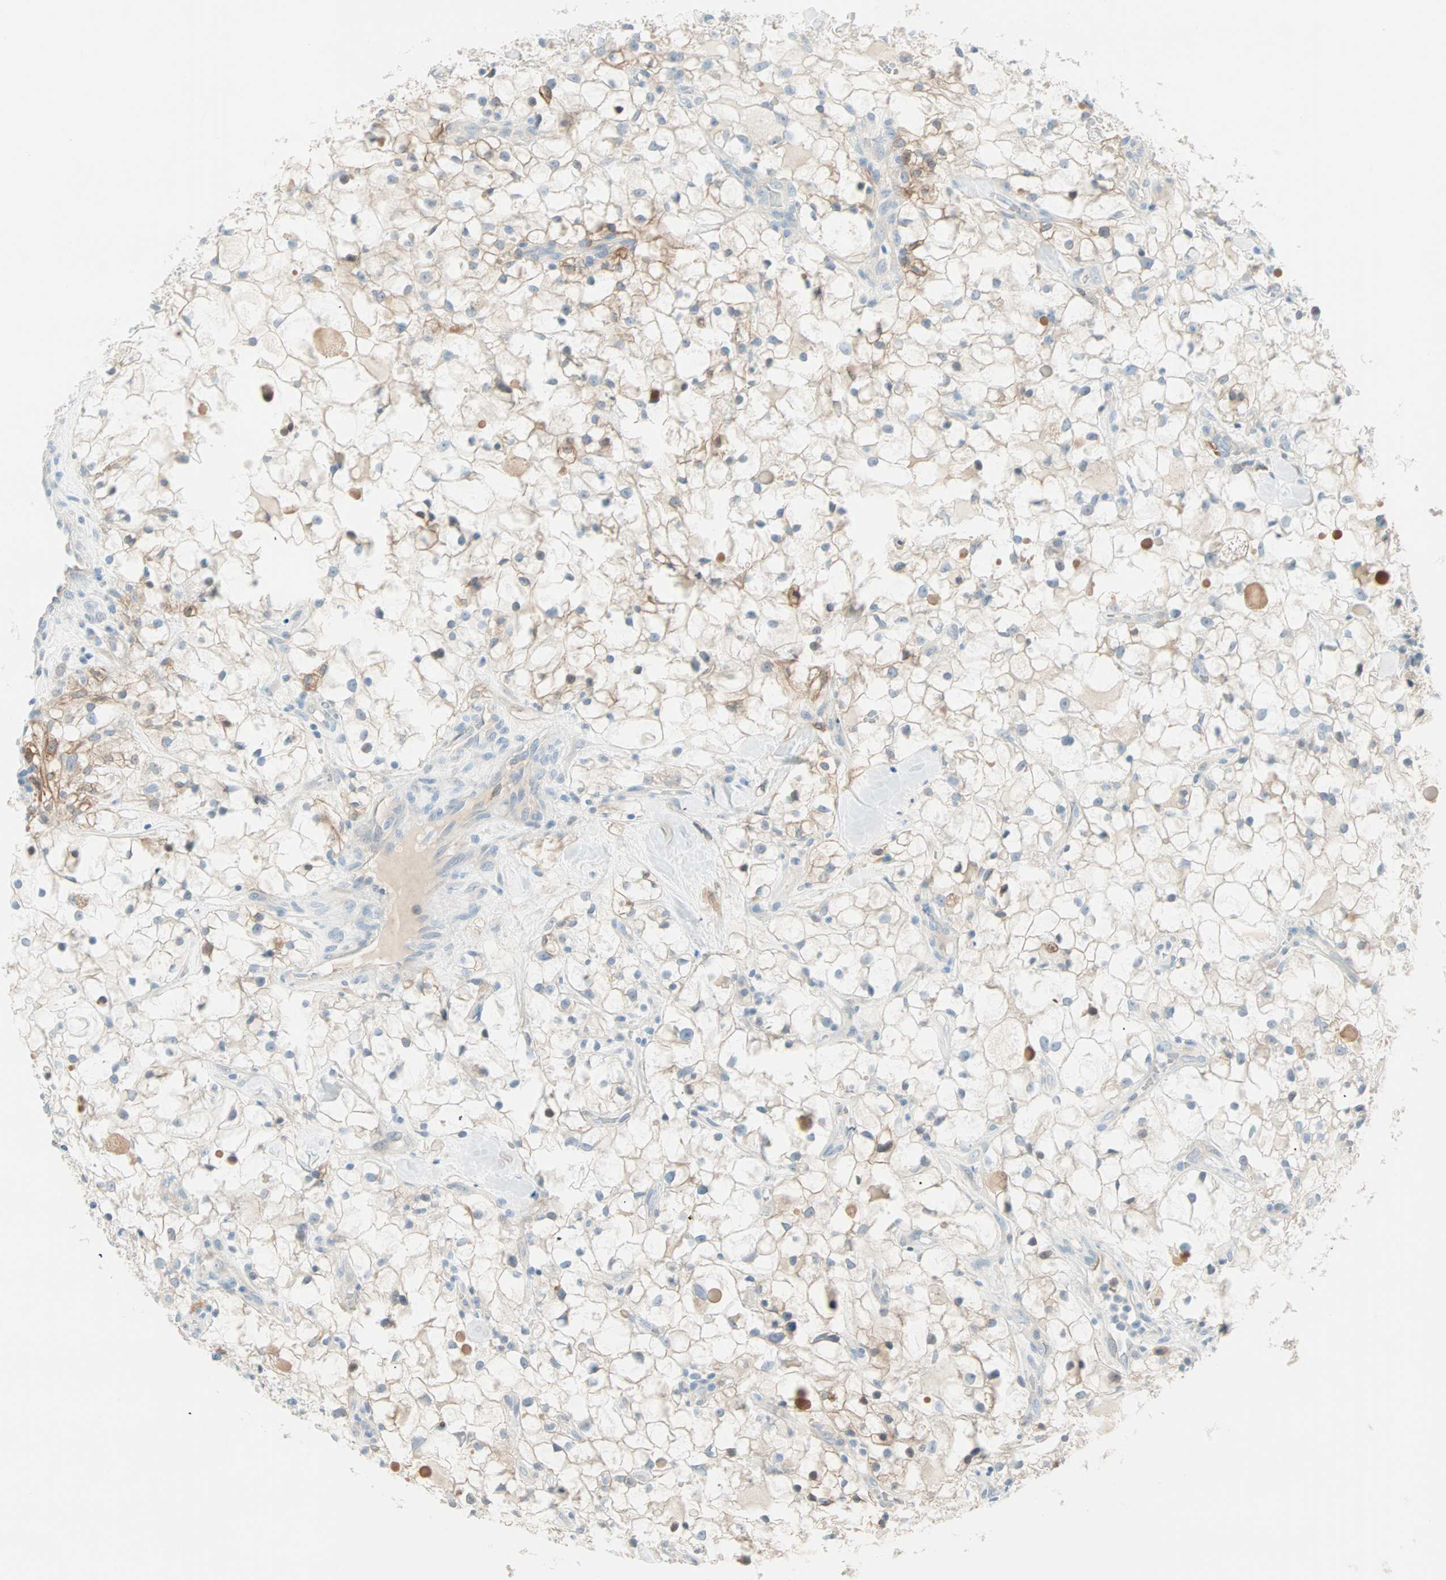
{"staining": {"intensity": "moderate", "quantity": "<25%", "location": "cytoplasmic/membranous"}, "tissue": "renal cancer", "cell_type": "Tumor cells", "image_type": "cancer", "snomed": [{"axis": "morphology", "description": "Adenocarcinoma, NOS"}, {"axis": "topography", "description": "Kidney"}], "caption": "IHC photomicrograph of renal cancer (adenocarcinoma) stained for a protein (brown), which shows low levels of moderate cytoplasmic/membranous positivity in about <25% of tumor cells.", "gene": "ATF6", "patient": {"sex": "female", "age": 60}}